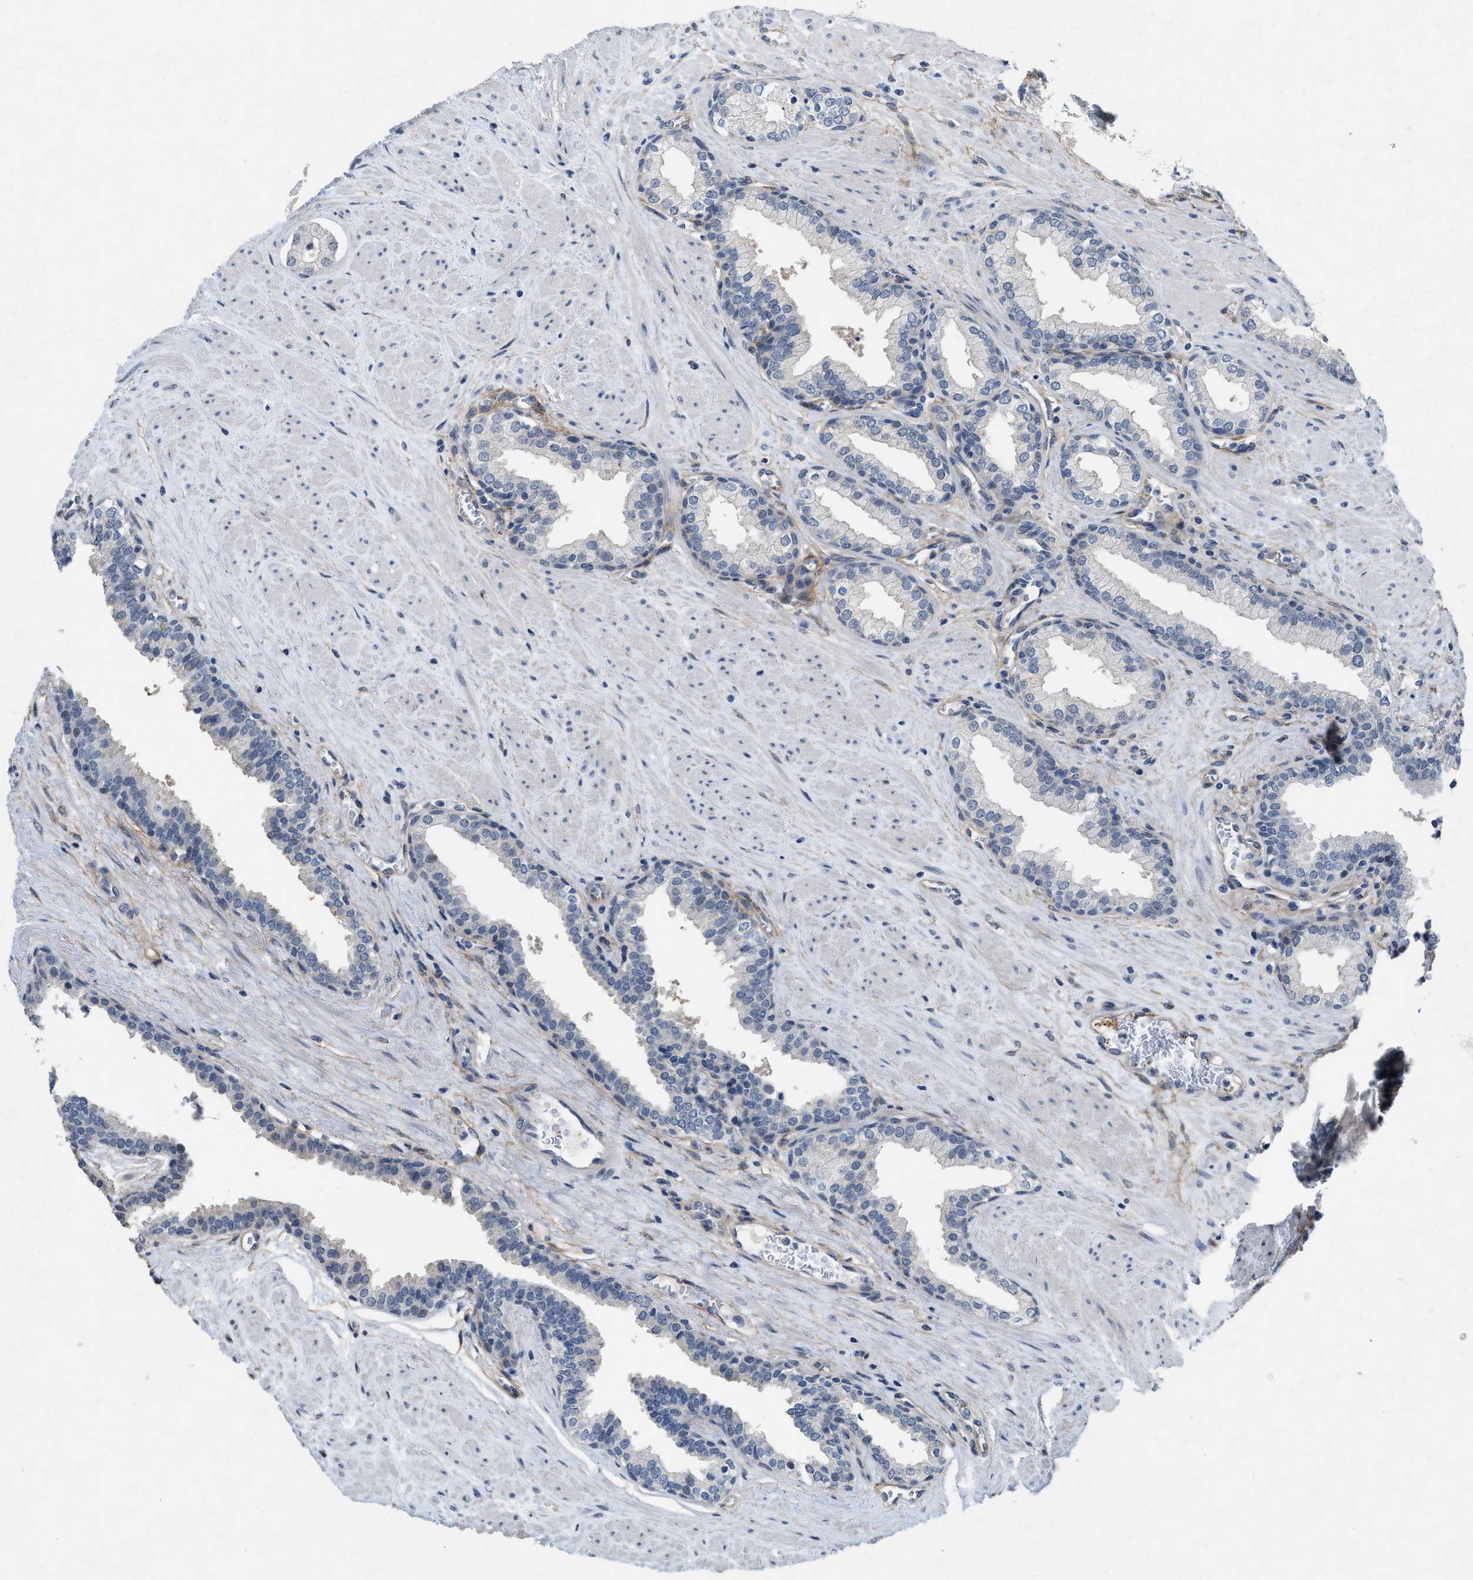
{"staining": {"intensity": "negative", "quantity": "none", "location": "none"}, "tissue": "prostate", "cell_type": "Glandular cells", "image_type": "normal", "snomed": [{"axis": "morphology", "description": "Normal tissue, NOS"}, {"axis": "topography", "description": "Prostate"}], "caption": "Image shows no protein staining in glandular cells of normal prostate.", "gene": "PDGFRA", "patient": {"sex": "male", "age": 51}}